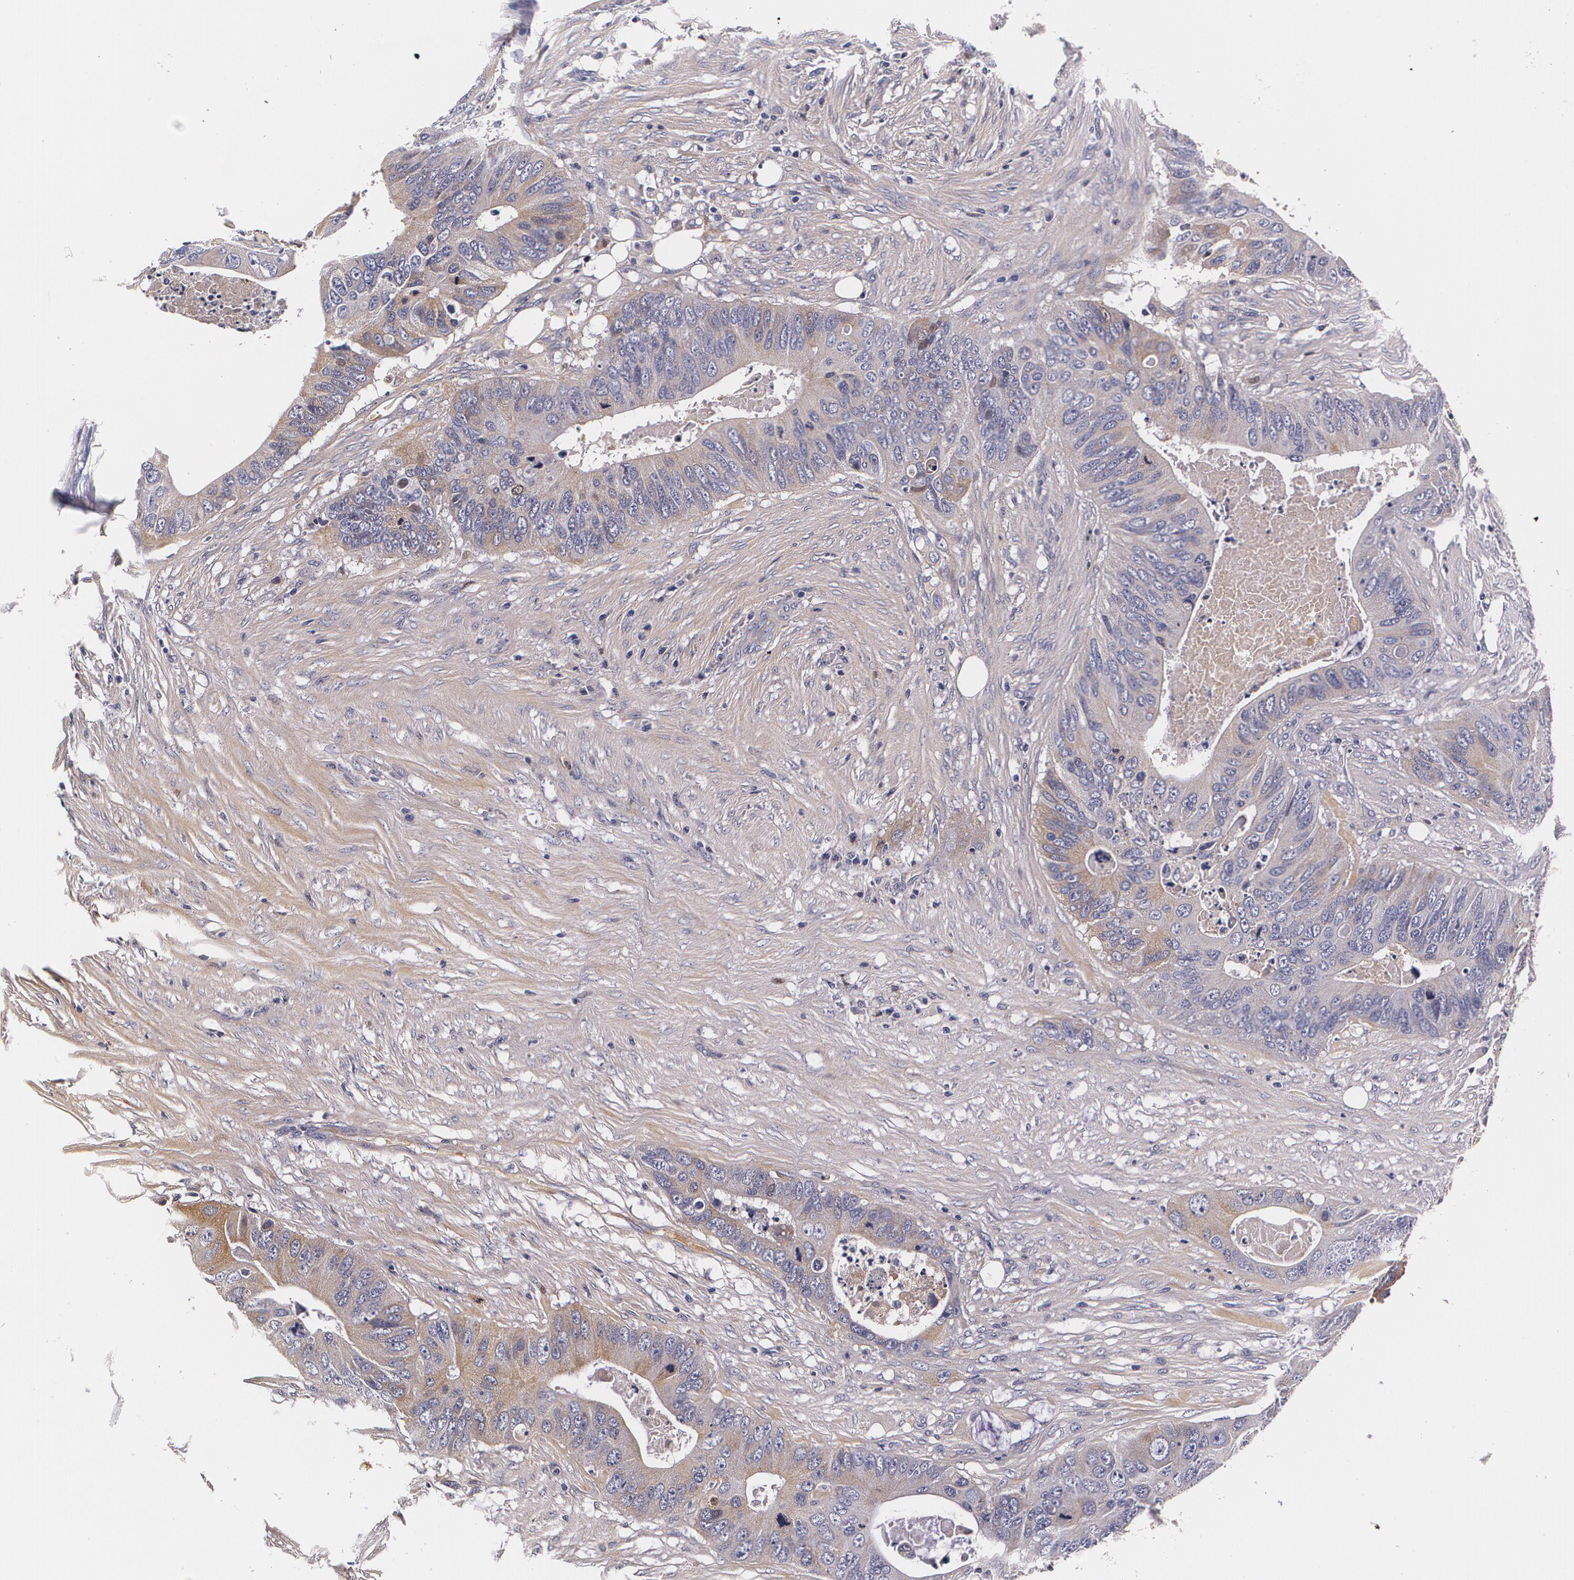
{"staining": {"intensity": "moderate", "quantity": "25%-75%", "location": "cytoplasmic/membranous"}, "tissue": "colorectal cancer", "cell_type": "Tumor cells", "image_type": "cancer", "snomed": [{"axis": "morphology", "description": "Adenocarcinoma, NOS"}, {"axis": "topography", "description": "Colon"}], "caption": "Protein staining displays moderate cytoplasmic/membranous staining in approximately 25%-75% of tumor cells in adenocarcinoma (colorectal). (DAB (3,3'-diaminobenzidine) IHC with brightfield microscopy, high magnification).", "gene": "TTR", "patient": {"sex": "male", "age": 71}}